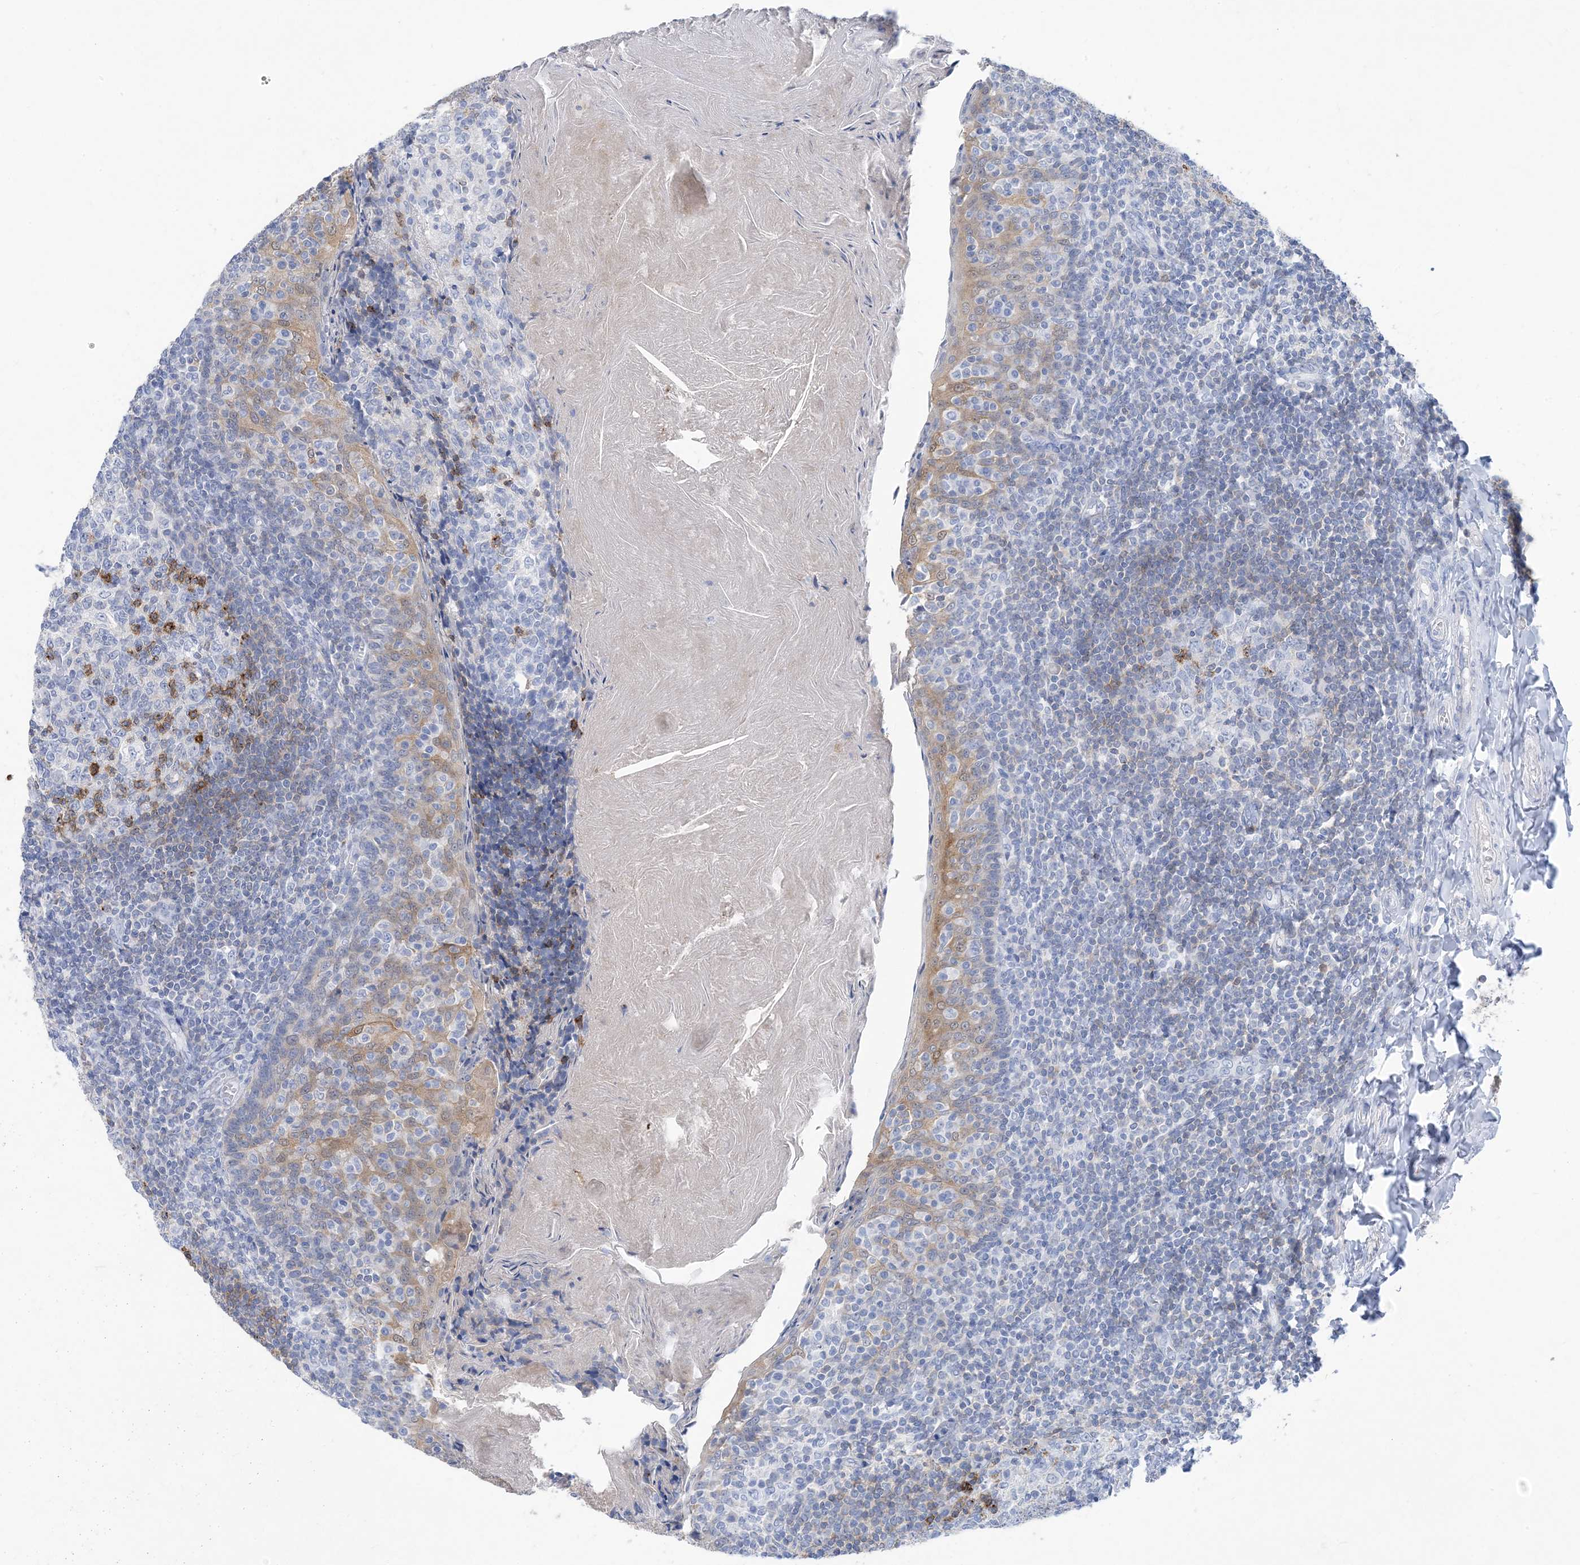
{"staining": {"intensity": "moderate", "quantity": "<25%", "location": "cytoplasmic/membranous"}, "tissue": "tonsil", "cell_type": "Germinal center cells", "image_type": "normal", "snomed": [{"axis": "morphology", "description": "Normal tissue, NOS"}, {"axis": "topography", "description": "Tonsil"}], "caption": "Protein staining displays moderate cytoplasmic/membranous positivity in about <25% of germinal center cells in unremarkable tonsil. Immunohistochemistry (ihc) stains the protein of interest in brown and the nuclei are stained blue.", "gene": "SH3YL1", "patient": {"sex": "female", "age": 19}}